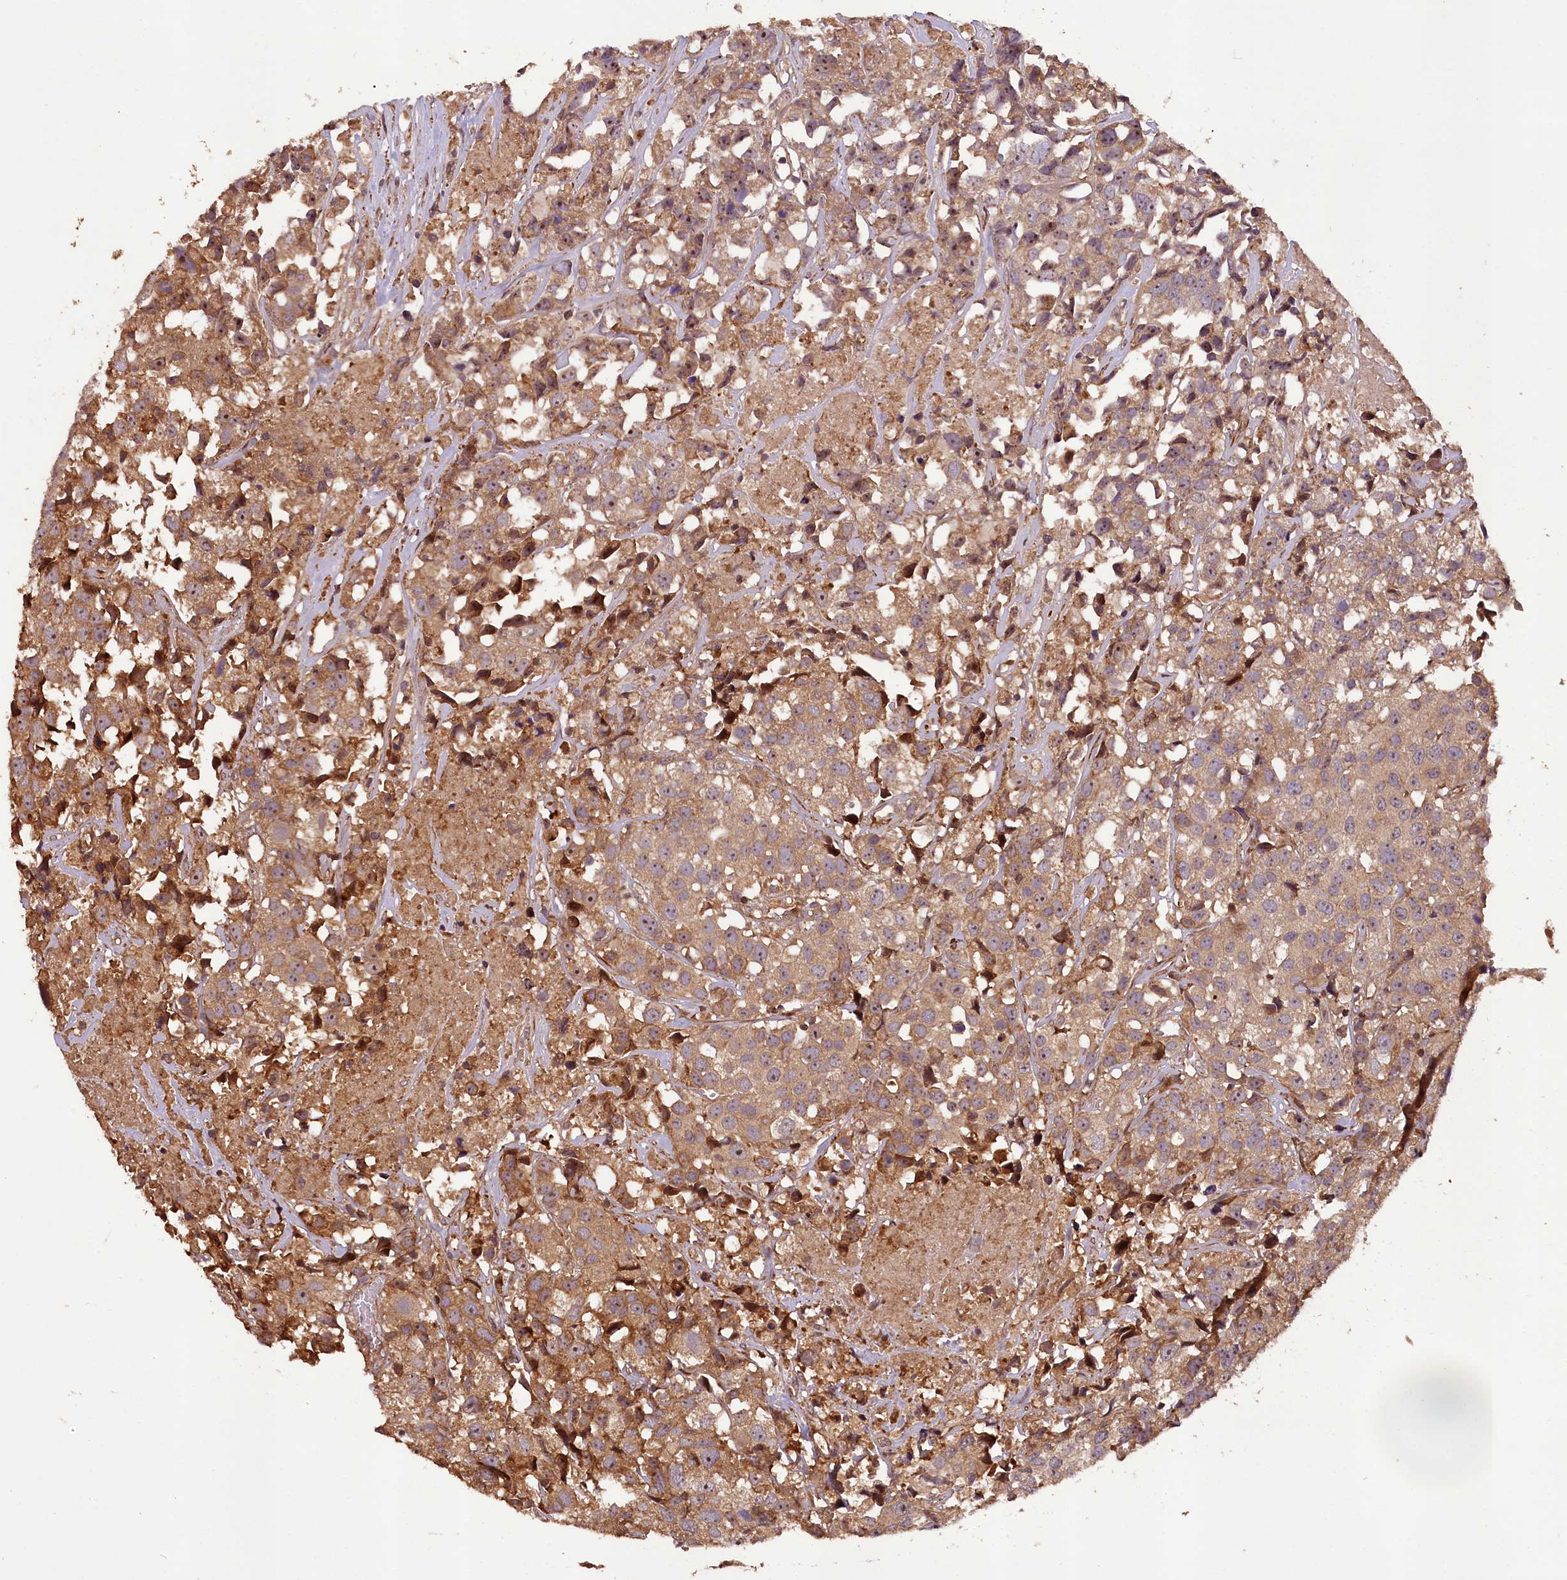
{"staining": {"intensity": "moderate", "quantity": ">75%", "location": "cytoplasmic/membranous"}, "tissue": "urothelial cancer", "cell_type": "Tumor cells", "image_type": "cancer", "snomed": [{"axis": "morphology", "description": "Urothelial carcinoma, High grade"}, {"axis": "topography", "description": "Urinary bladder"}], "caption": "Urothelial cancer stained with a brown dye exhibits moderate cytoplasmic/membranous positive staining in about >75% of tumor cells.", "gene": "DNAJB9", "patient": {"sex": "female", "age": 75}}